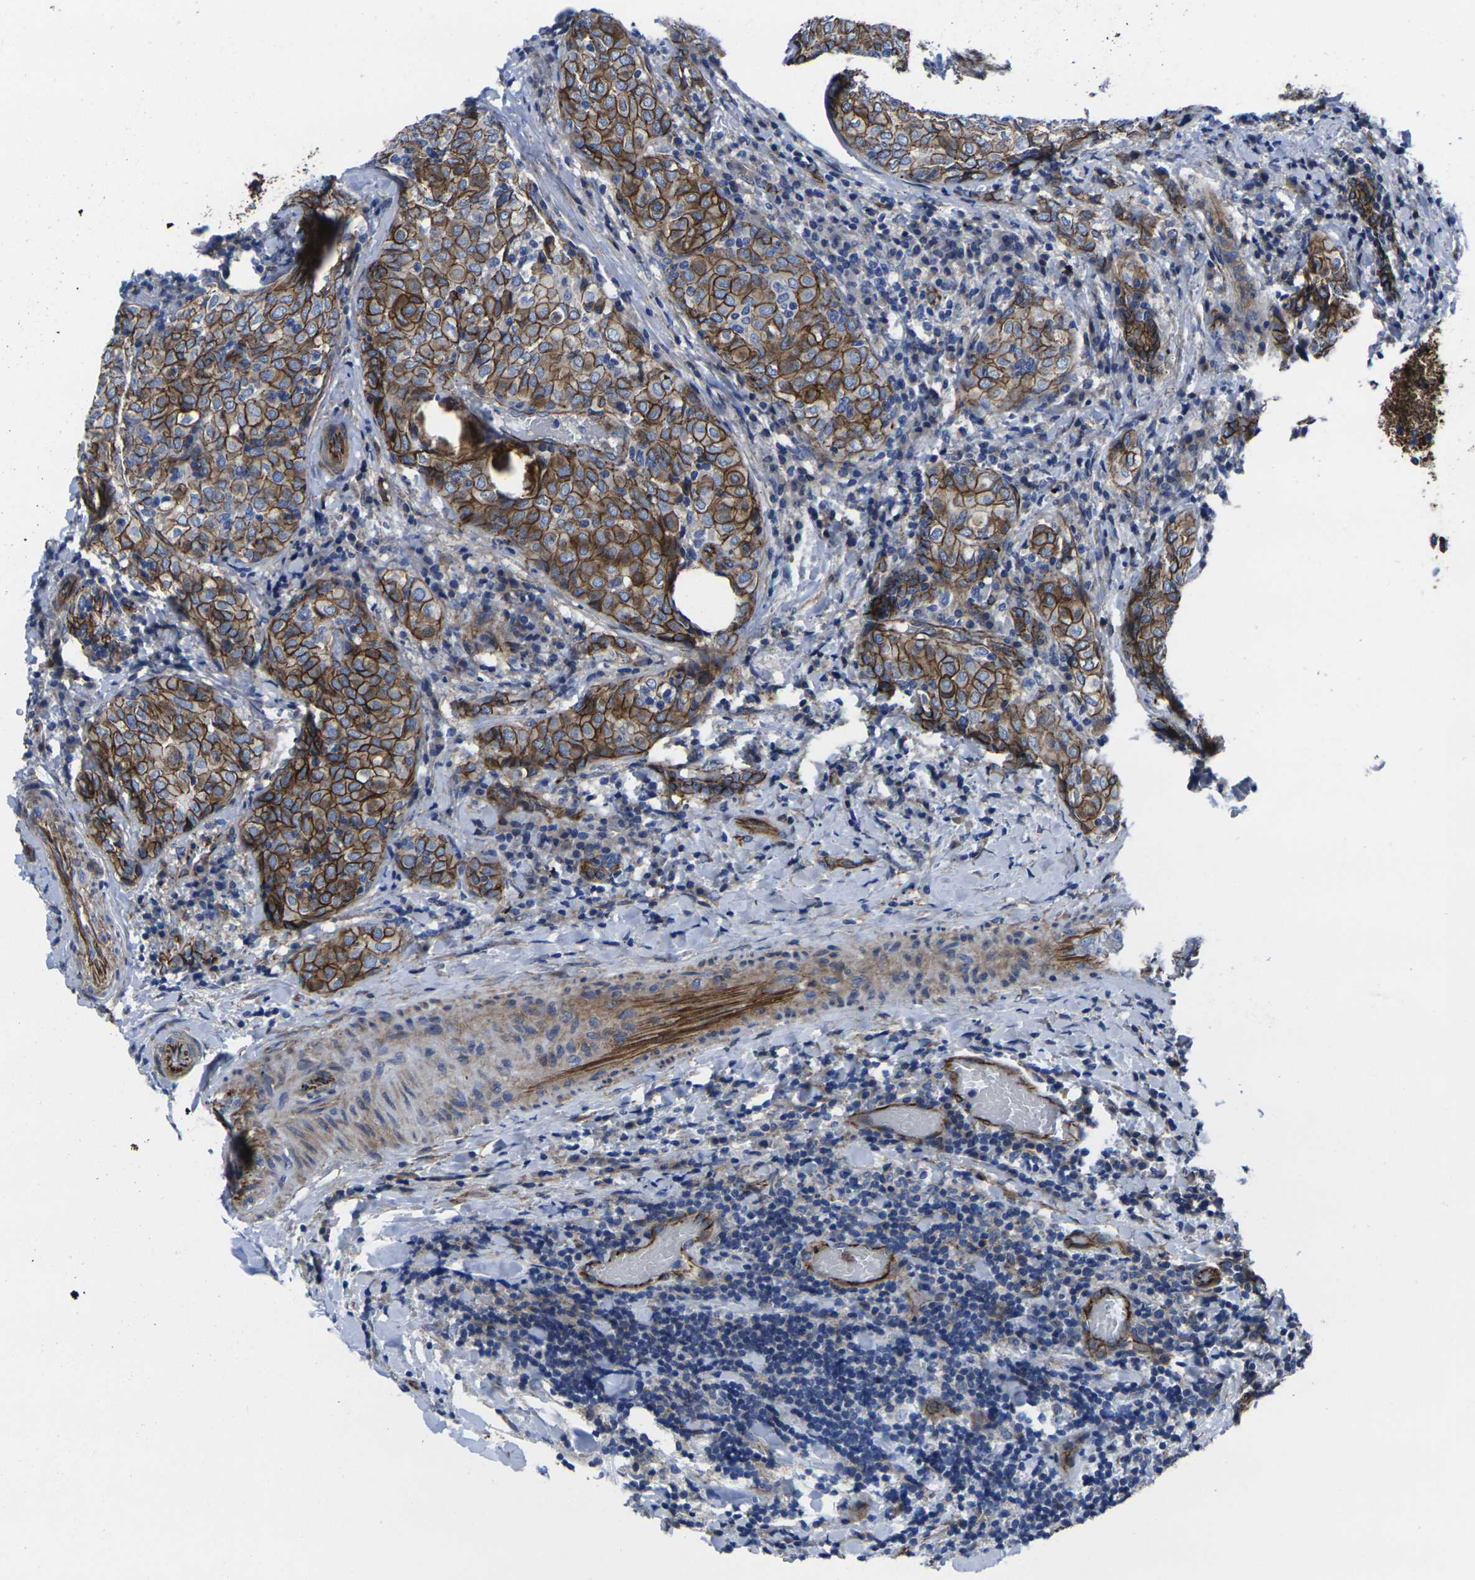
{"staining": {"intensity": "strong", "quantity": ">75%", "location": "cytoplasmic/membranous"}, "tissue": "thyroid cancer", "cell_type": "Tumor cells", "image_type": "cancer", "snomed": [{"axis": "morphology", "description": "Normal tissue, NOS"}, {"axis": "morphology", "description": "Papillary adenocarcinoma, NOS"}, {"axis": "topography", "description": "Thyroid gland"}], "caption": "Thyroid papillary adenocarcinoma tissue demonstrates strong cytoplasmic/membranous staining in approximately >75% of tumor cells", "gene": "NUMB", "patient": {"sex": "female", "age": 30}}